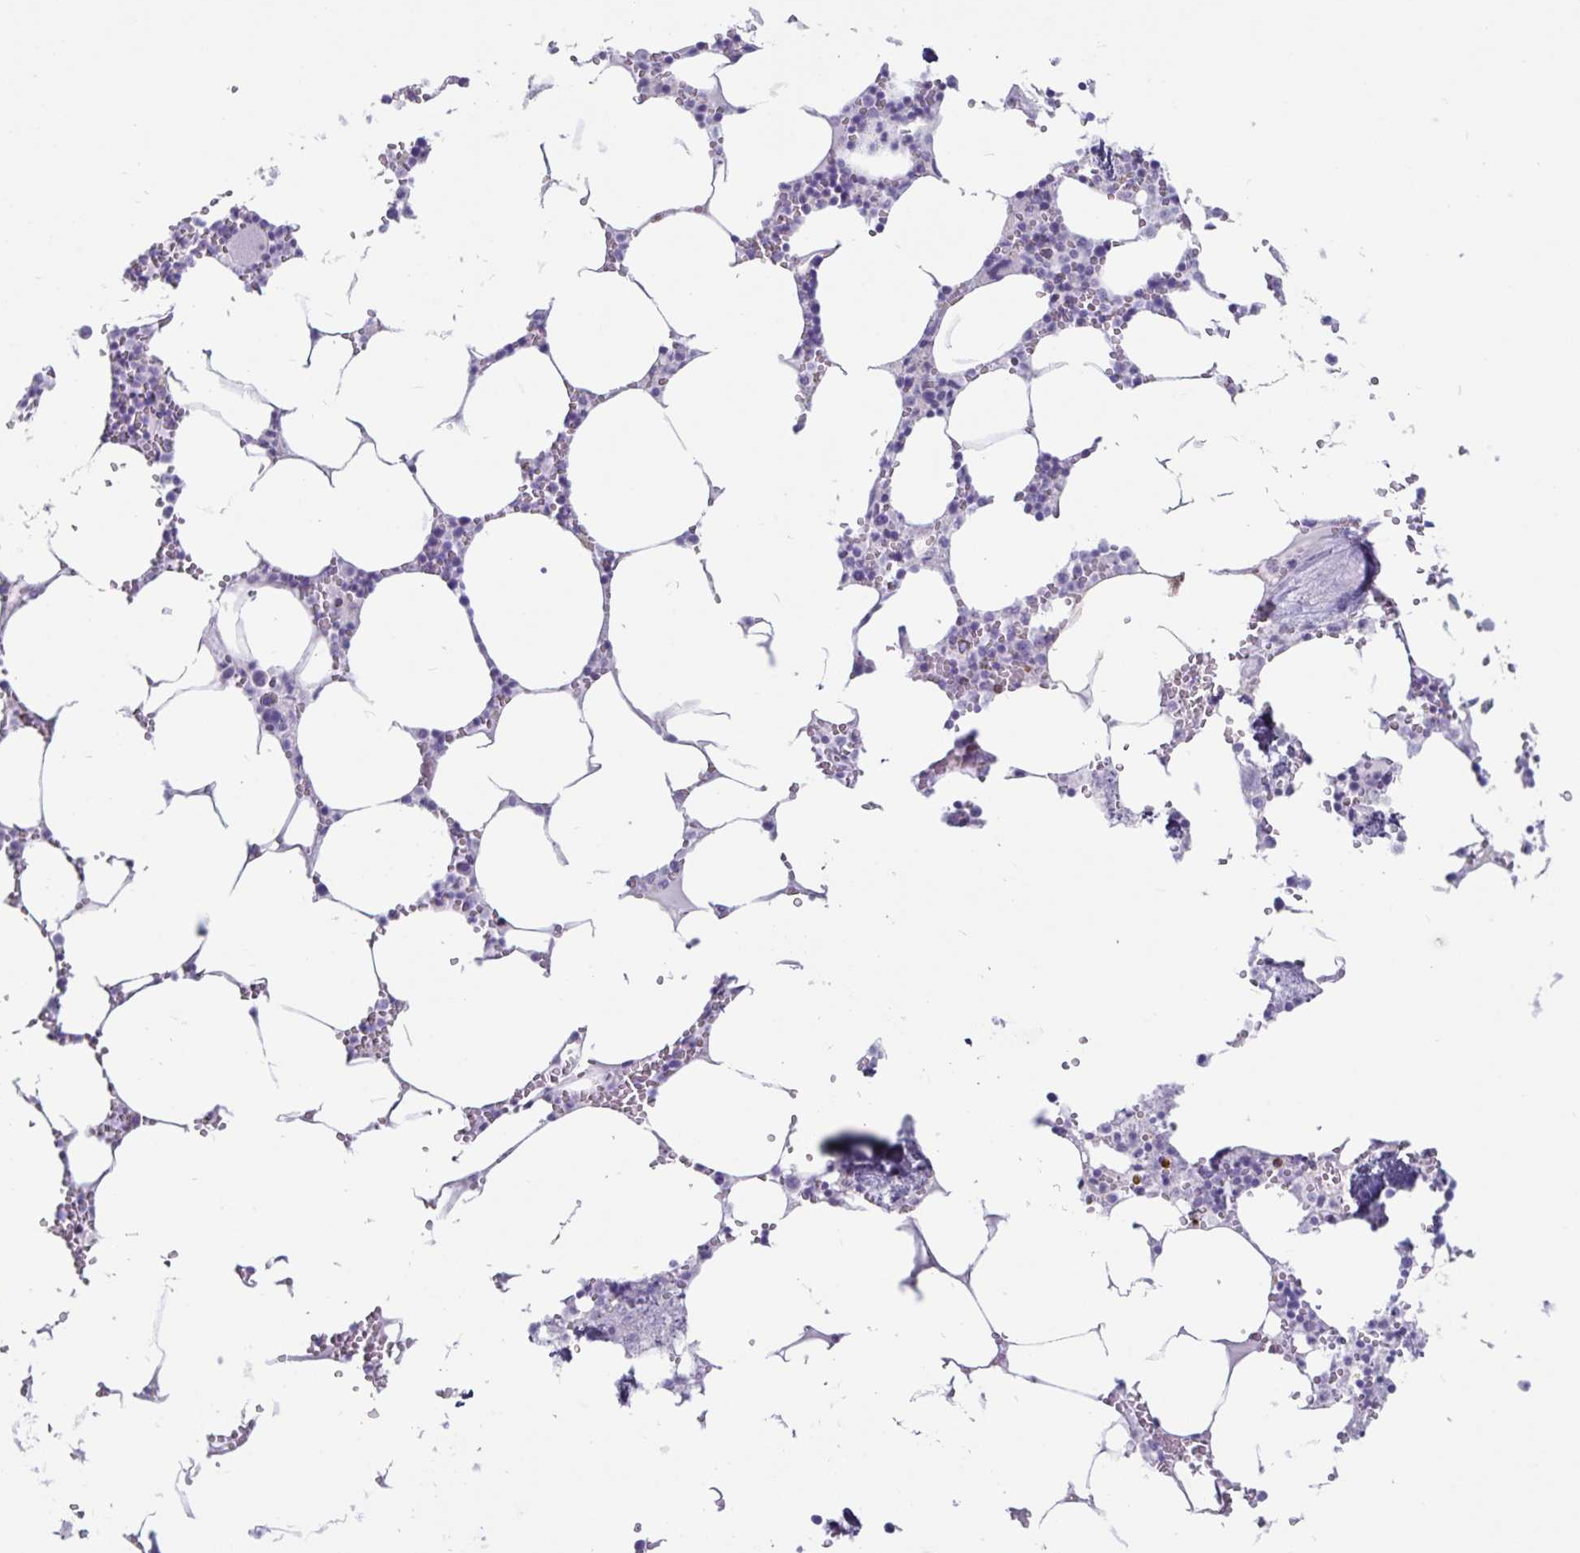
{"staining": {"intensity": "strong", "quantity": "<25%", "location": "cytoplasmic/membranous,nuclear"}, "tissue": "bone marrow", "cell_type": "Hematopoietic cells", "image_type": "normal", "snomed": [{"axis": "morphology", "description": "Normal tissue, NOS"}, {"axis": "topography", "description": "Bone marrow"}], "caption": "A brown stain shows strong cytoplasmic/membranous,nuclear expression of a protein in hematopoietic cells of benign human bone marrow.", "gene": "GNLY", "patient": {"sex": "male", "age": 54}}